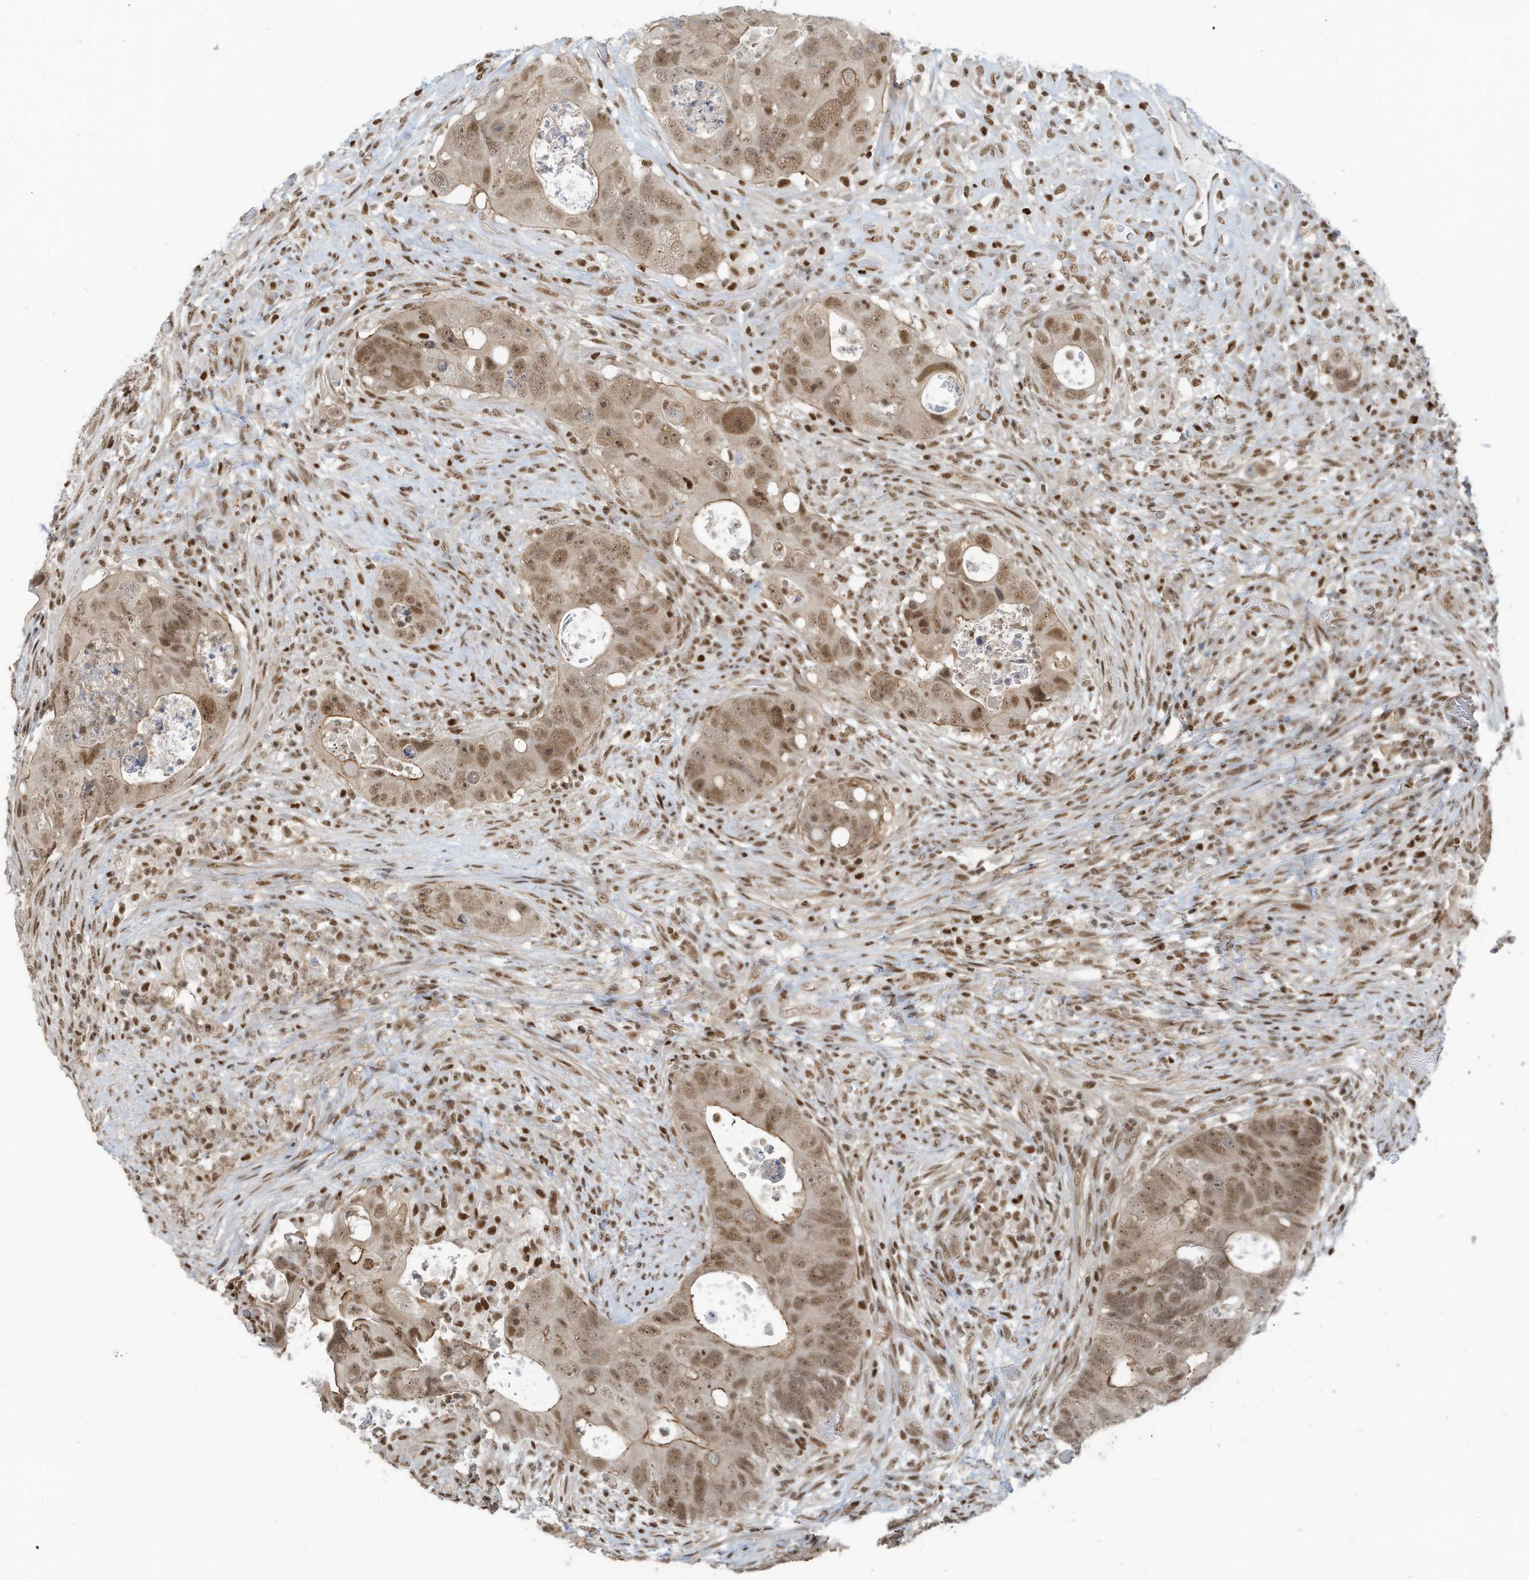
{"staining": {"intensity": "moderate", "quantity": ">75%", "location": "nuclear"}, "tissue": "colorectal cancer", "cell_type": "Tumor cells", "image_type": "cancer", "snomed": [{"axis": "morphology", "description": "Adenocarcinoma, NOS"}, {"axis": "topography", "description": "Rectum"}], "caption": "Brown immunohistochemical staining in colorectal adenocarcinoma reveals moderate nuclear expression in approximately >75% of tumor cells.", "gene": "DBR1", "patient": {"sex": "male", "age": 59}}